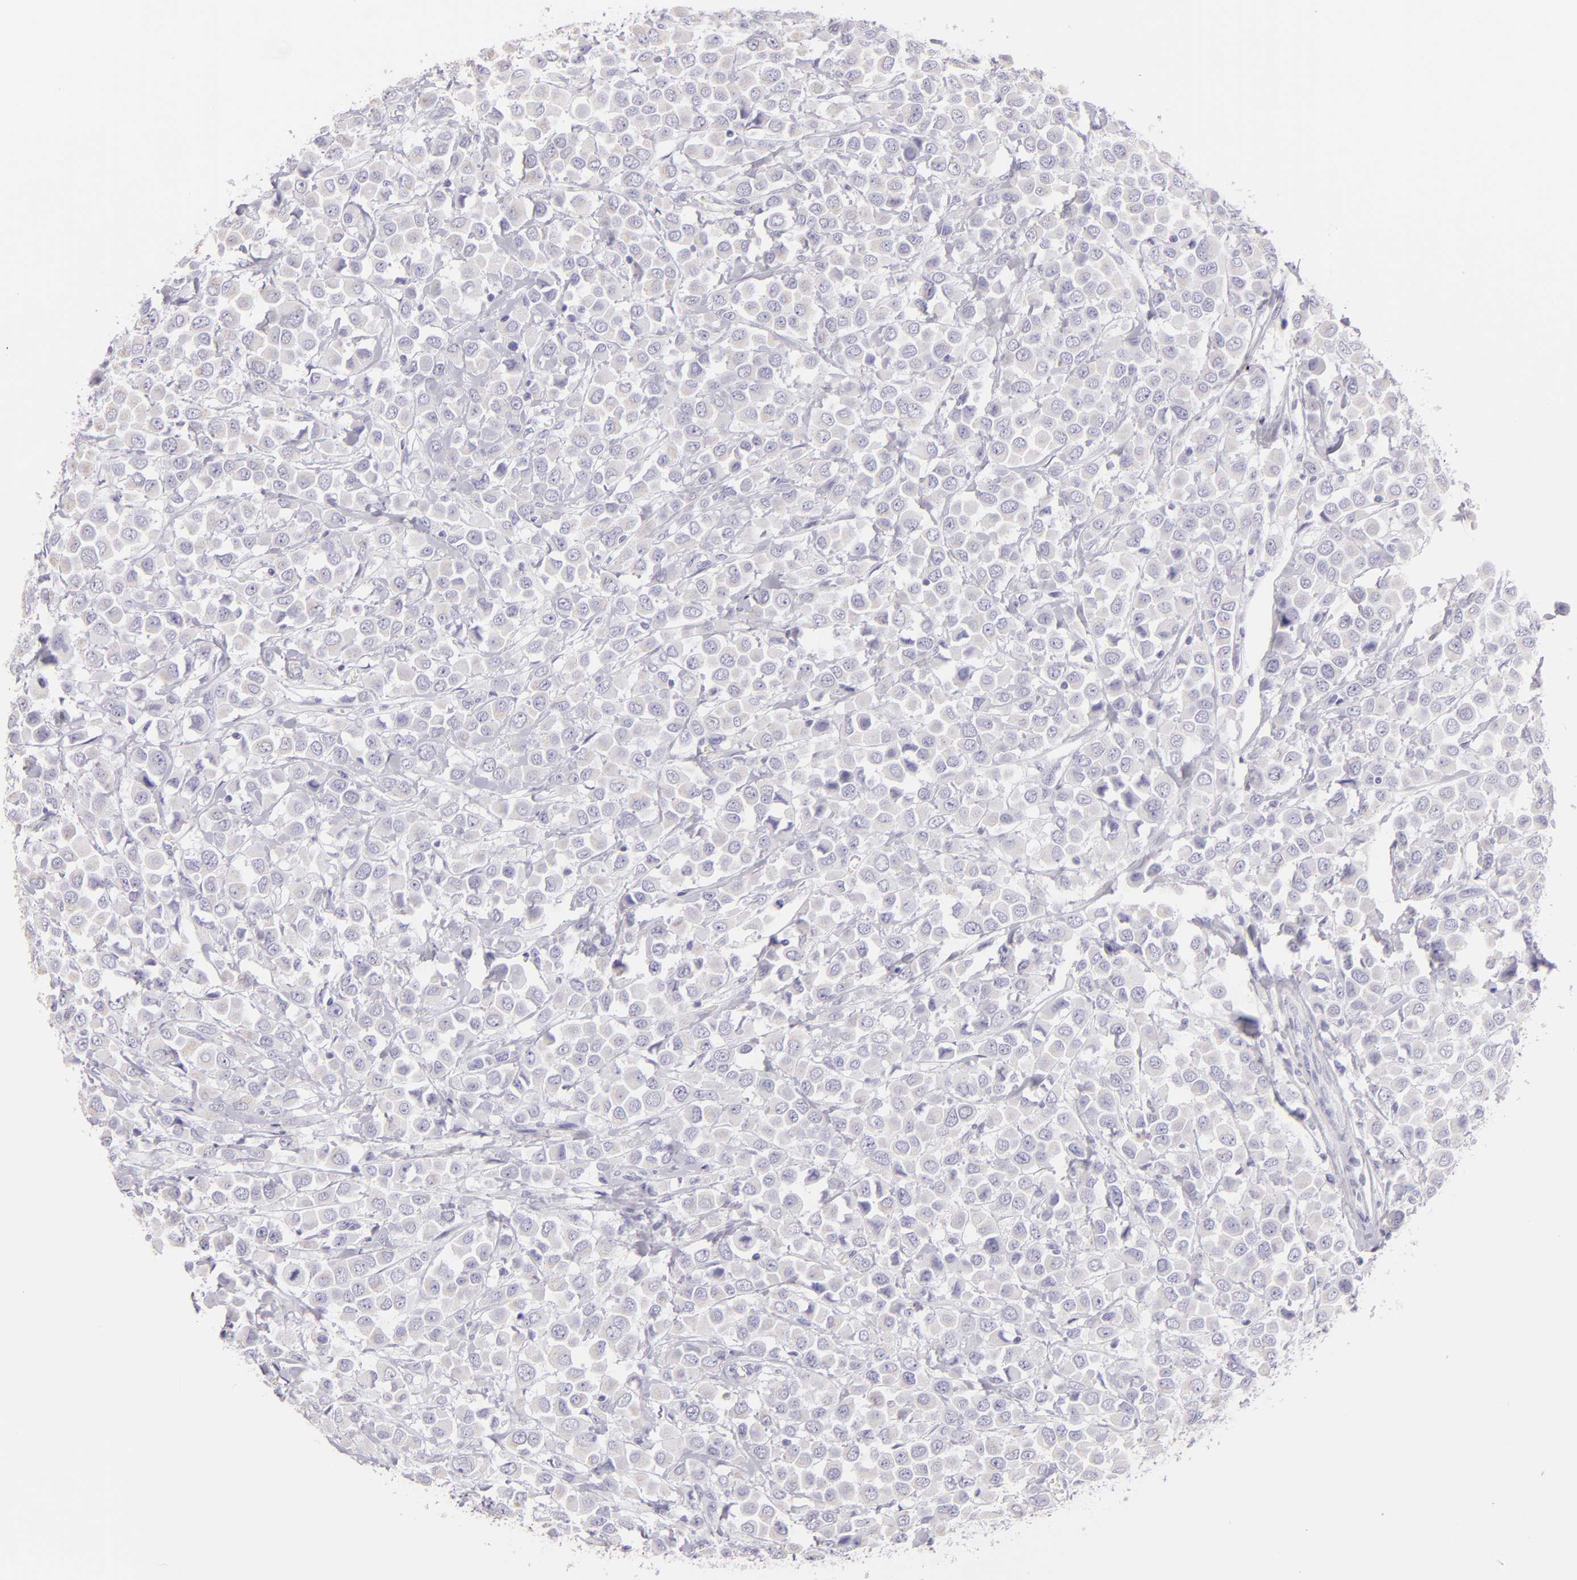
{"staining": {"intensity": "negative", "quantity": "none", "location": "none"}, "tissue": "breast cancer", "cell_type": "Tumor cells", "image_type": "cancer", "snomed": [{"axis": "morphology", "description": "Duct carcinoma"}, {"axis": "topography", "description": "Breast"}], "caption": "A histopathology image of human breast cancer (infiltrating ductal carcinoma) is negative for staining in tumor cells.", "gene": "MUC5AC", "patient": {"sex": "female", "age": 61}}